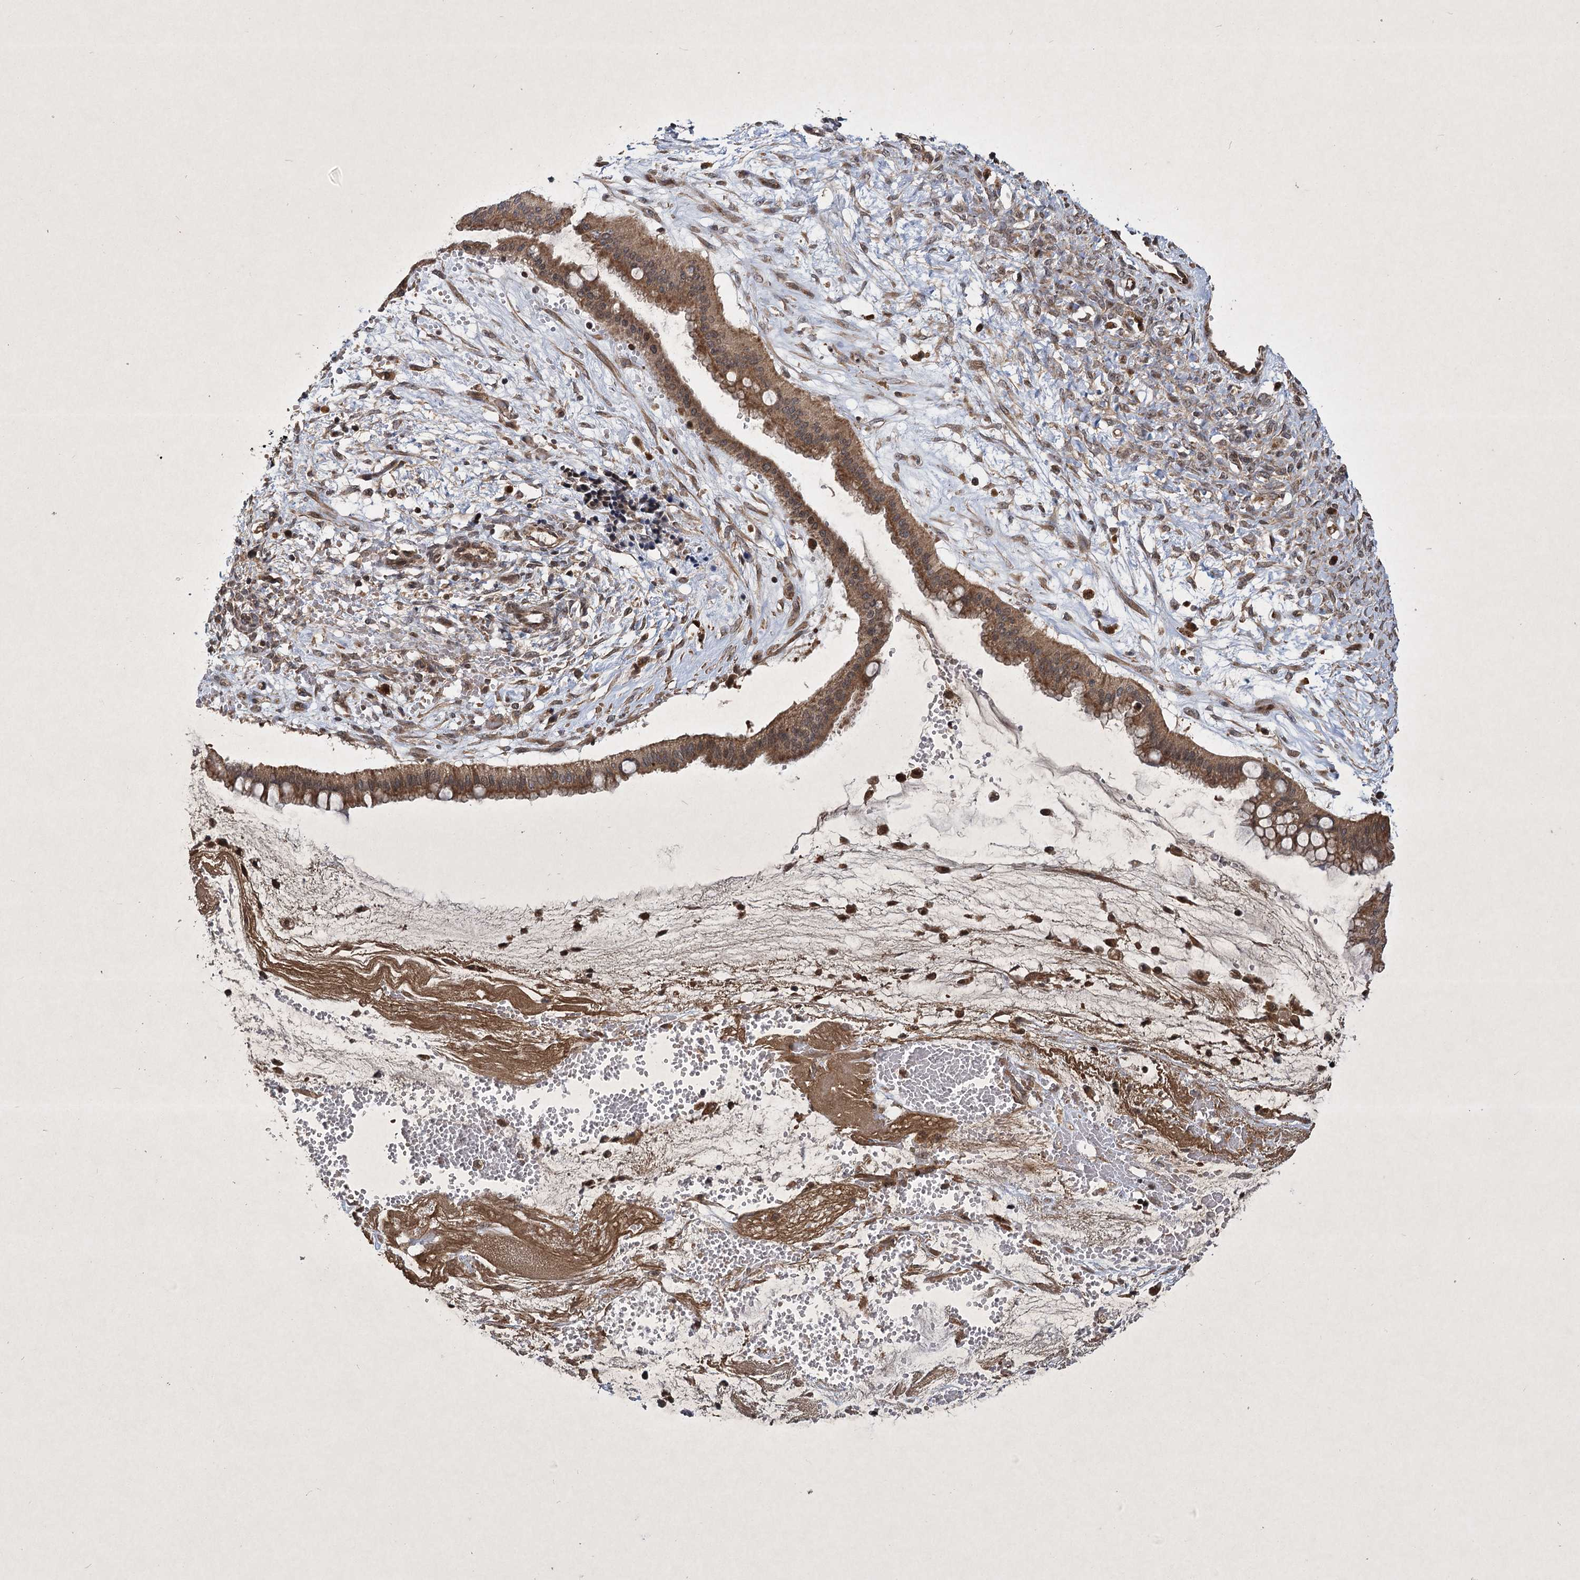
{"staining": {"intensity": "moderate", "quantity": ">75%", "location": "cytoplasmic/membranous"}, "tissue": "ovarian cancer", "cell_type": "Tumor cells", "image_type": "cancer", "snomed": [{"axis": "morphology", "description": "Cystadenocarcinoma, mucinous, NOS"}, {"axis": "topography", "description": "Ovary"}], "caption": "About >75% of tumor cells in ovarian cancer display moderate cytoplasmic/membranous protein staining as visualized by brown immunohistochemical staining.", "gene": "INSIG2", "patient": {"sex": "female", "age": 73}}